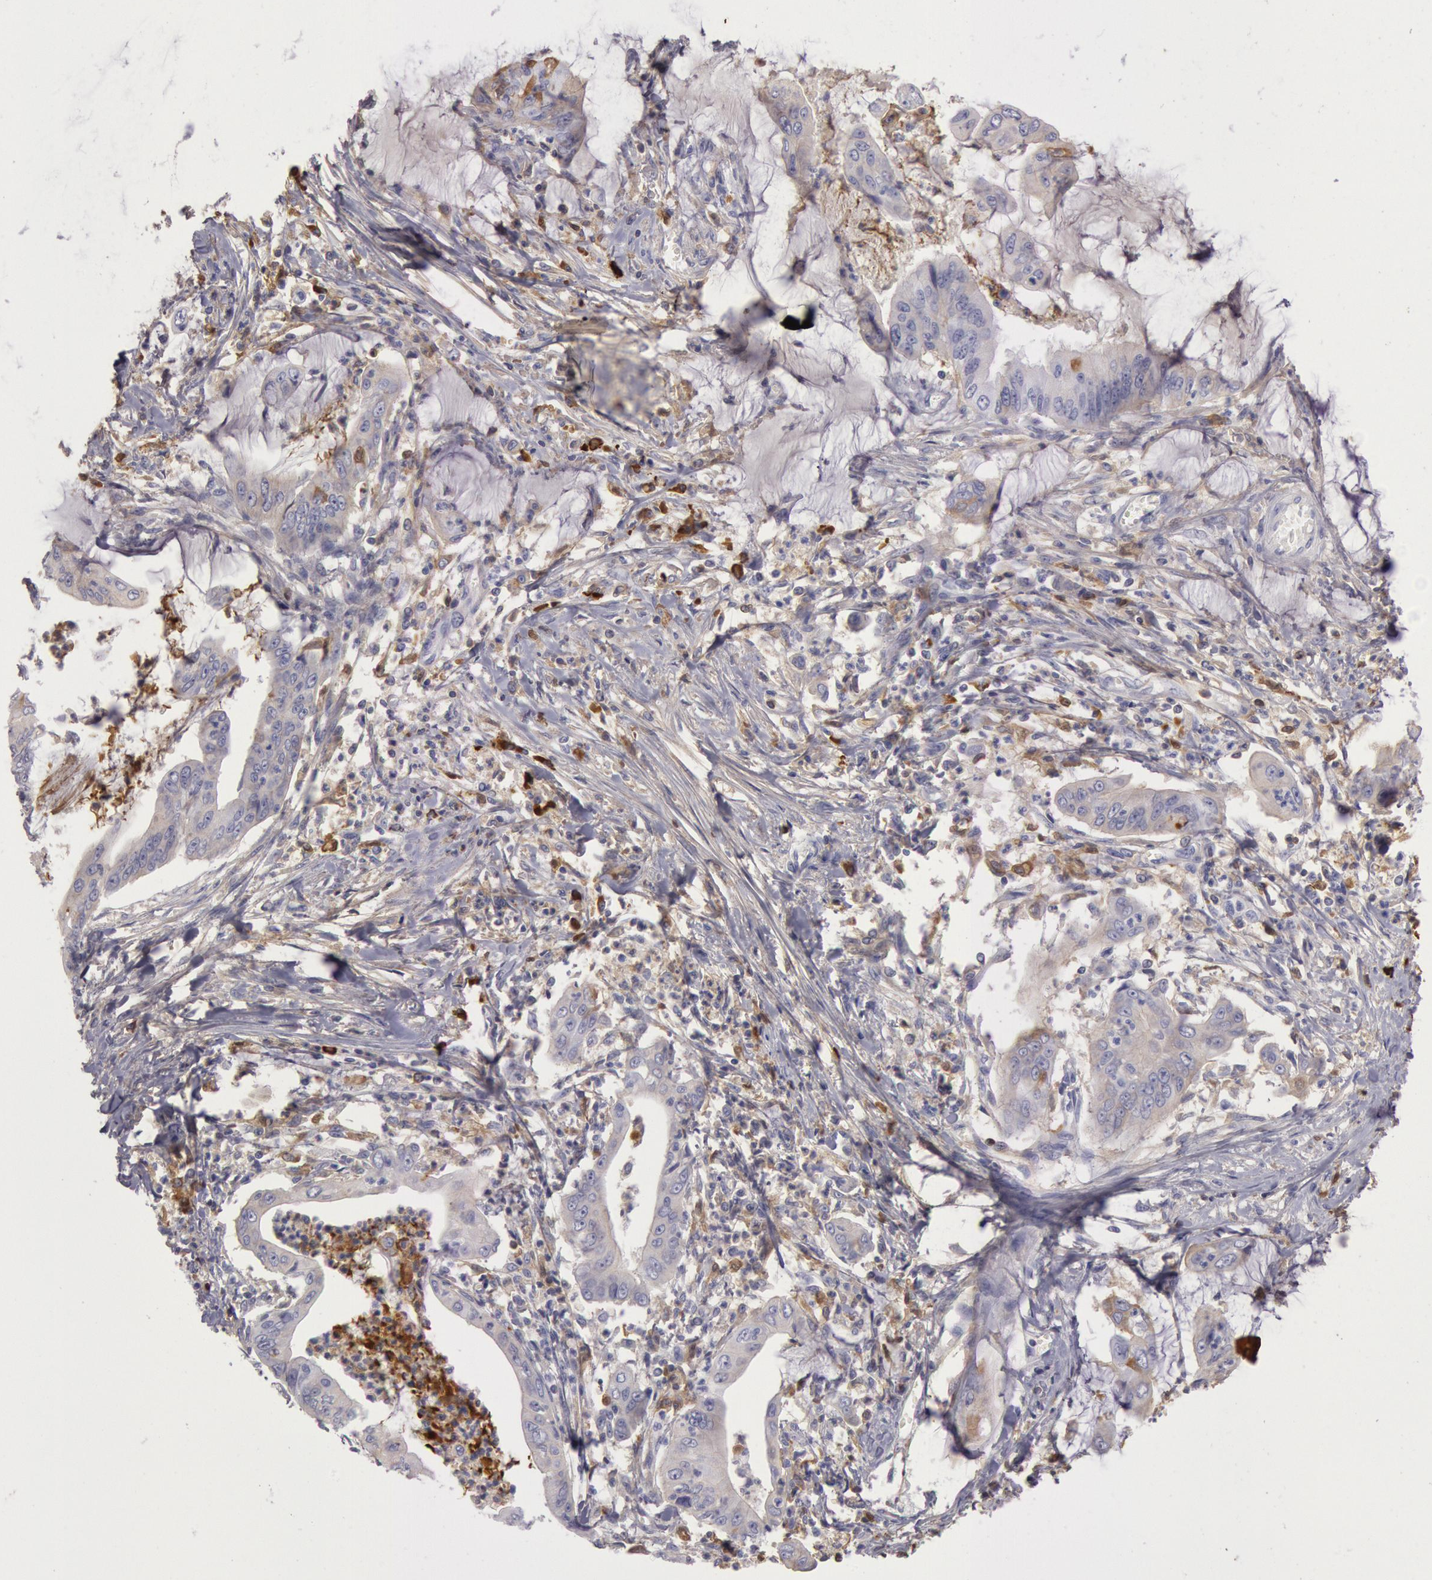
{"staining": {"intensity": "moderate", "quantity": "25%-75%", "location": "cytoplasmic/membranous"}, "tissue": "stomach cancer", "cell_type": "Tumor cells", "image_type": "cancer", "snomed": [{"axis": "morphology", "description": "Adenocarcinoma, NOS"}, {"axis": "topography", "description": "Stomach, upper"}], "caption": "An immunohistochemistry (IHC) image of neoplastic tissue is shown. Protein staining in brown highlights moderate cytoplasmic/membranous positivity in stomach cancer within tumor cells.", "gene": "IGHG1", "patient": {"sex": "male", "age": 80}}